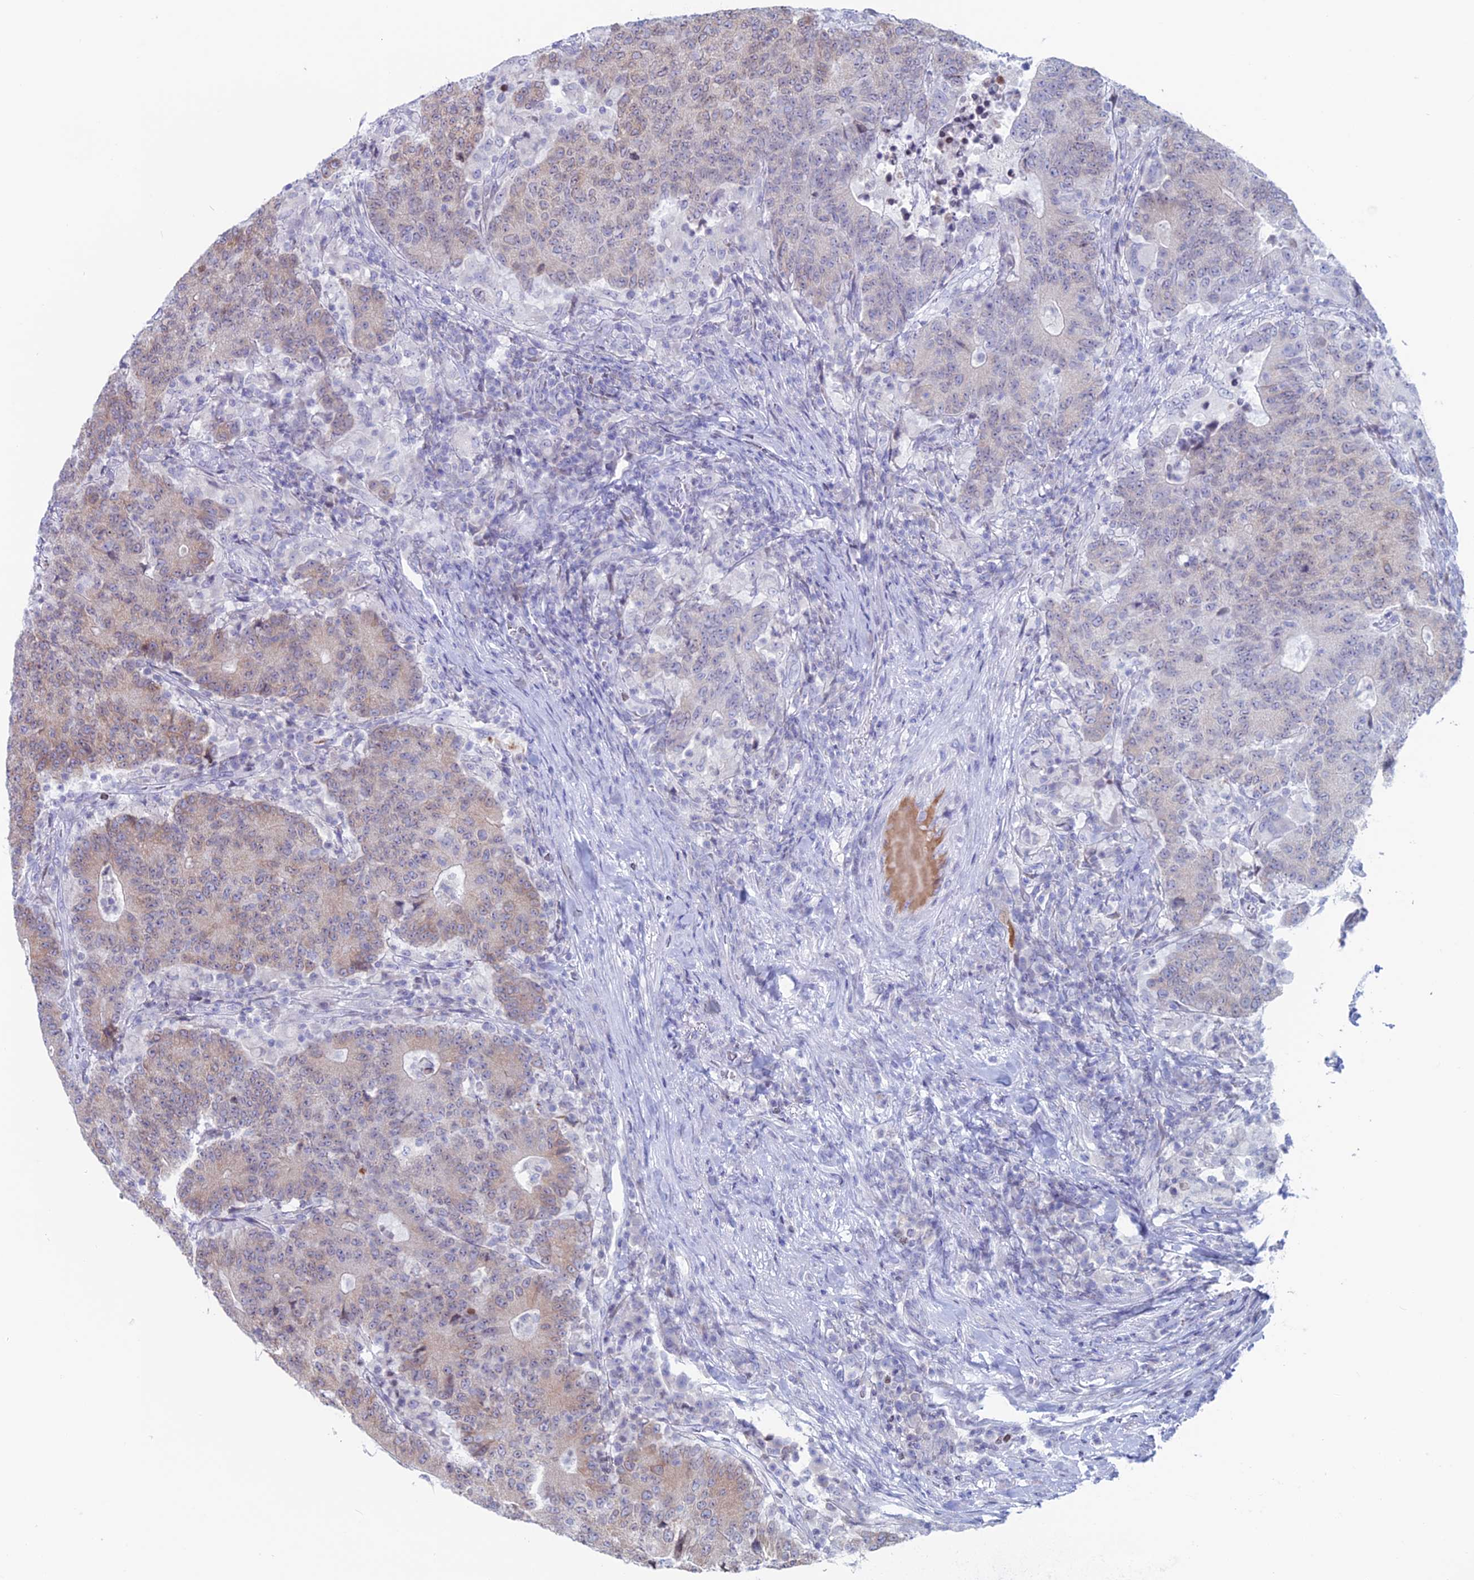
{"staining": {"intensity": "weak", "quantity": "25%-75%", "location": "cytoplasmic/membranous"}, "tissue": "colorectal cancer", "cell_type": "Tumor cells", "image_type": "cancer", "snomed": [{"axis": "morphology", "description": "Adenocarcinoma, NOS"}, {"axis": "topography", "description": "Colon"}], "caption": "High-magnification brightfield microscopy of colorectal cancer stained with DAB (brown) and counterstained with hematoxylin (blue). tumor cells exhibit weak cytoplasmic/membranous expression is appreciated in about25%-75% of cells. Nuclei are stained in blue.", "gene": "CERS6", "patient": {"sex": "female", "age": 75}}